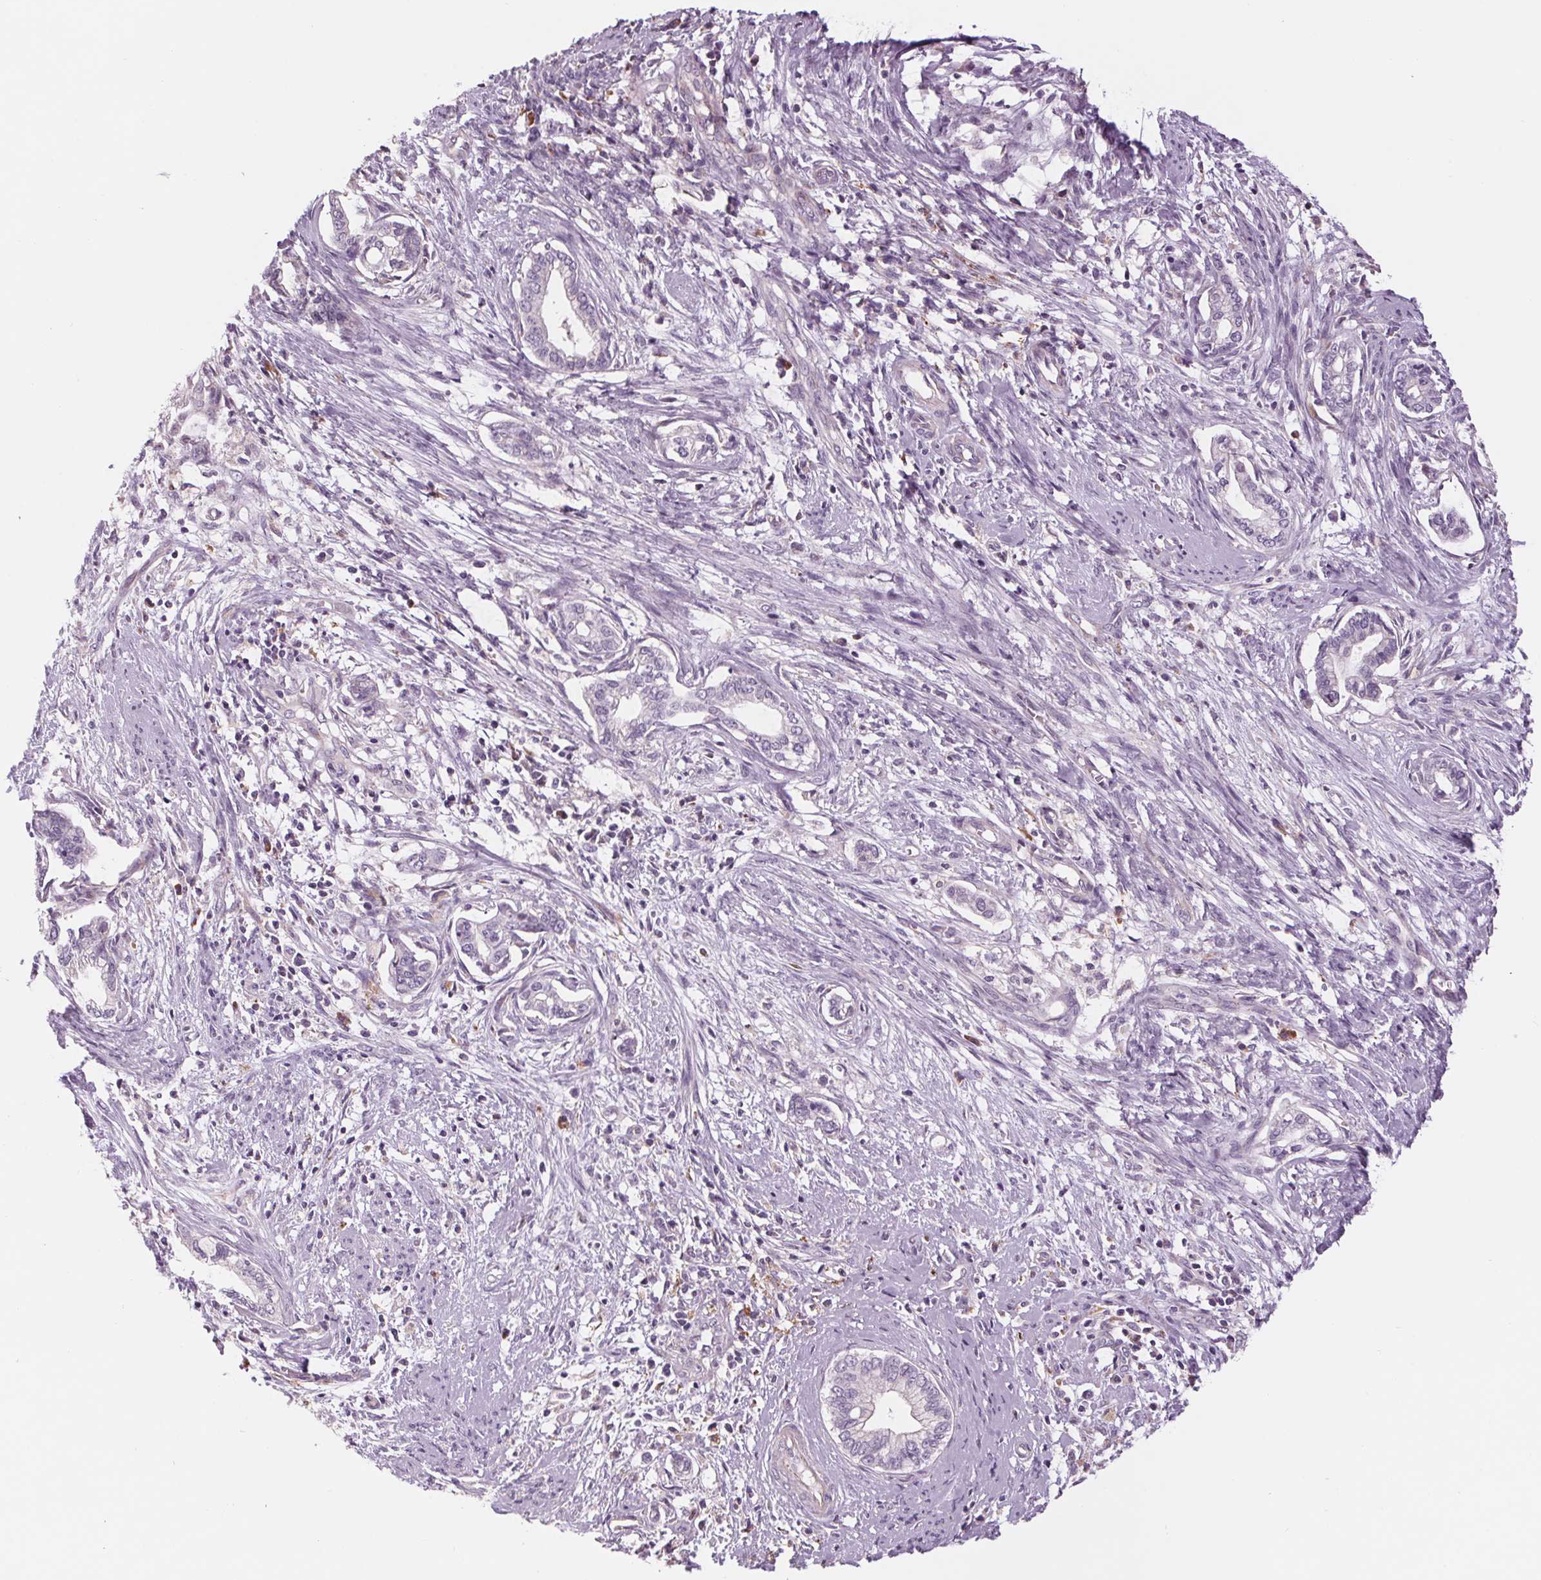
{"staining": {"intensity": "weak", "quantity": "<25%", "location": "cytoplasmic/membranous"}, "tissue": "cervical cancer", "cell_type": "Tumor cells", "image_type": "cancer", "snomed": [{"axis": "morphology", "description": "Adenocarcinoma, NOS"}, {"axis": "topography", "description": "Cervix"}], "caption": "High magnification brightfield microscopy of cervical adenocarcinoma stained with DAB (3,3'-diaminobenzidine) (brown) and counterstained with hematoxylin (blue): tumor cells show no significant expression. (Immunohistochemistry, brightfield microscopy, high magnification).", "gene": "SAMD5", "patient": {"sex": "female", "age": 62}}